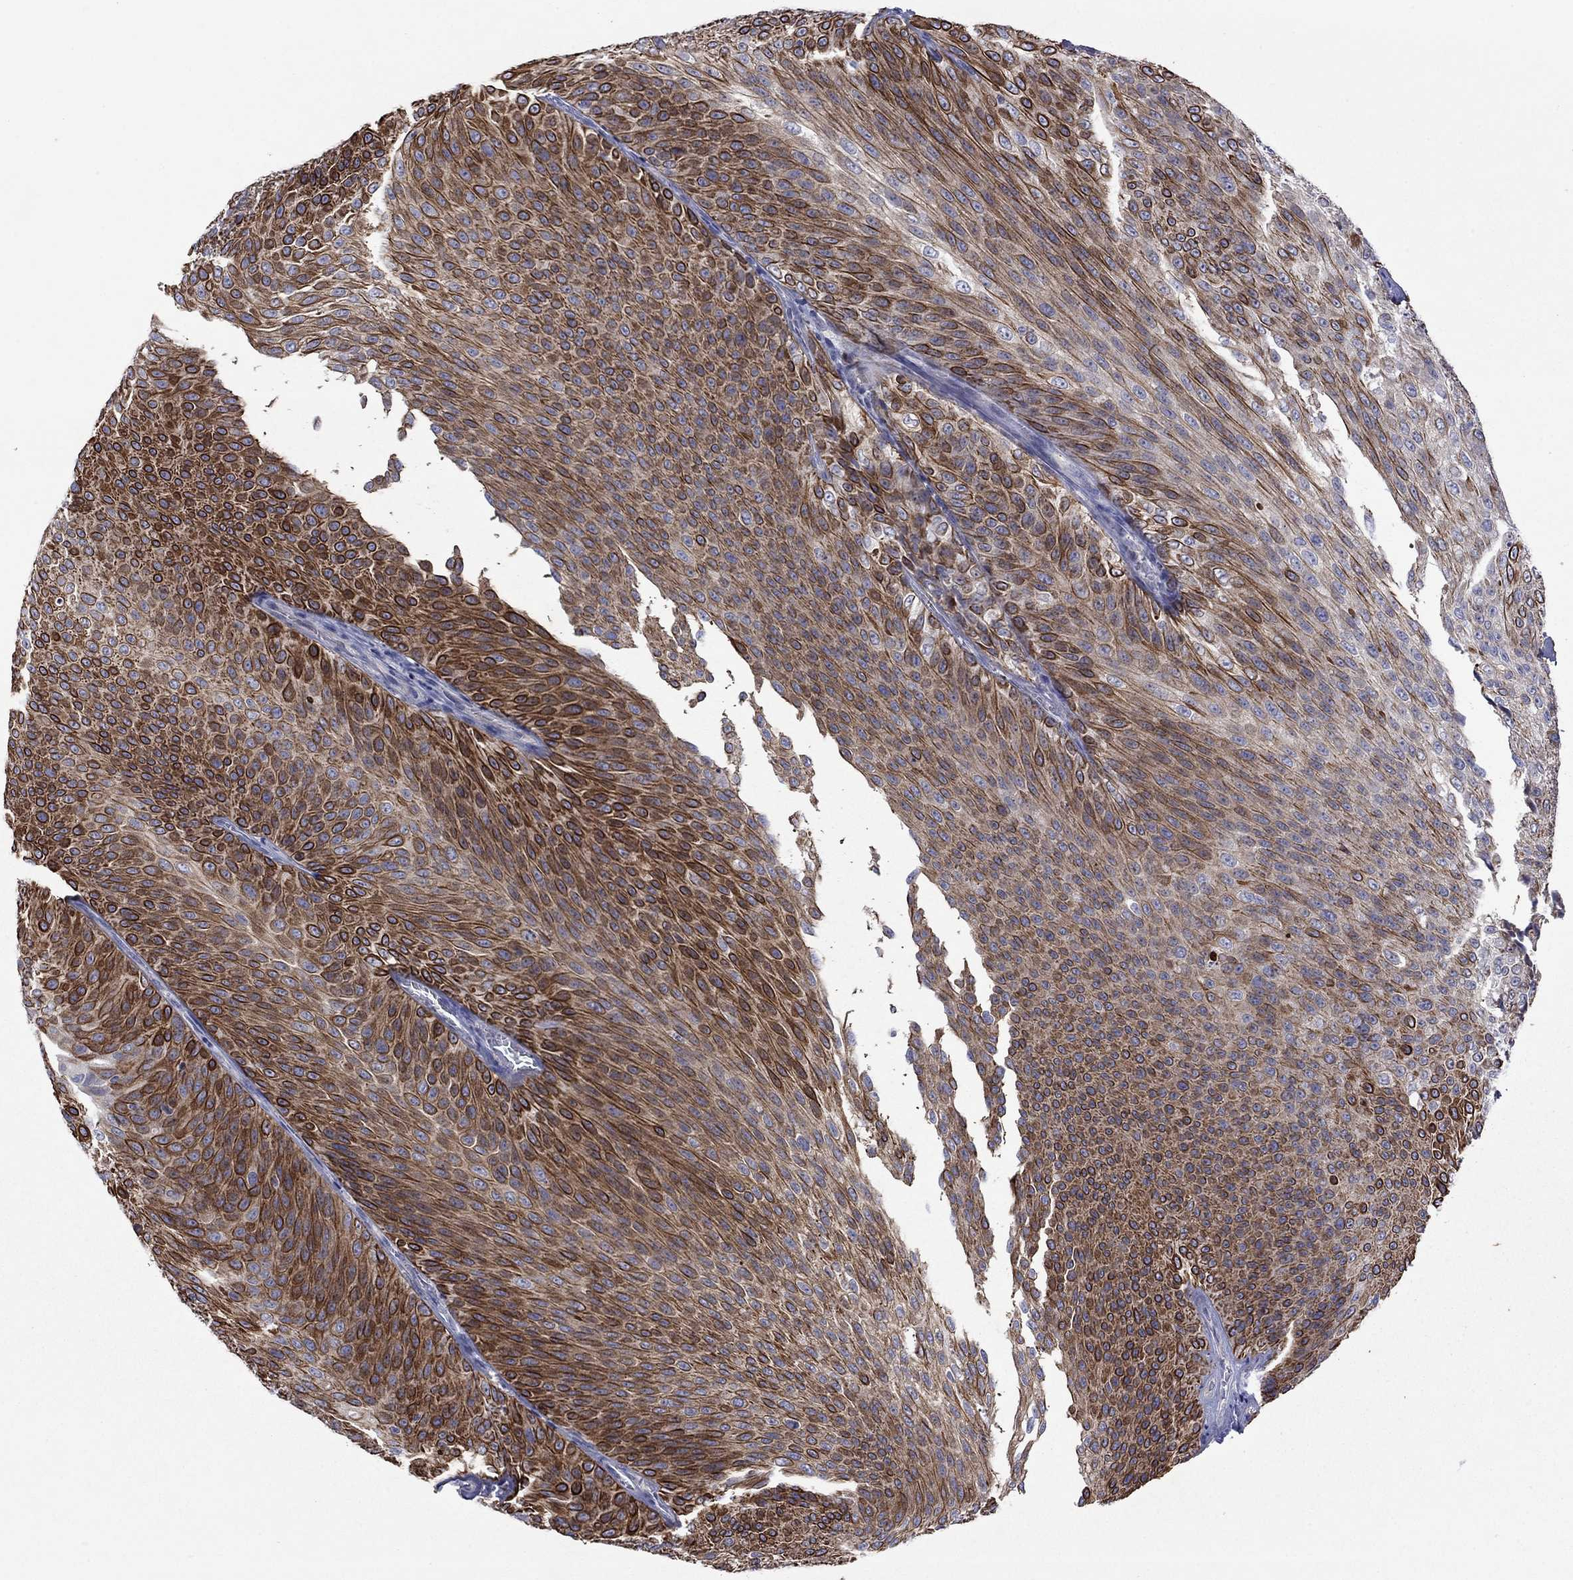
{"staining": {"intensity": "strong", "quantity": "25%-75%", "location": "cytoplasmic/membranous,nuclear"}, "tissue": "urothelial cancer", "cell_type": "Tumor cells", "image_type": "cancer", "snomed": [{"axis": "morphology", "description": "Urothelial carcinoma, Low grade"}, {"axis": "topography", "description": "Ureter, NOS"}, {"axis": "topography", "description": "Urinary bladder"}], "caption": "A brown stain labels strong cytoplasmic/membranous and nuclear staining of a protein in urothelial carcinoma (low-grade) tumor cells.", "gene": "TMPRSS11A", "patient": {"sex": "male", "age": 78}}